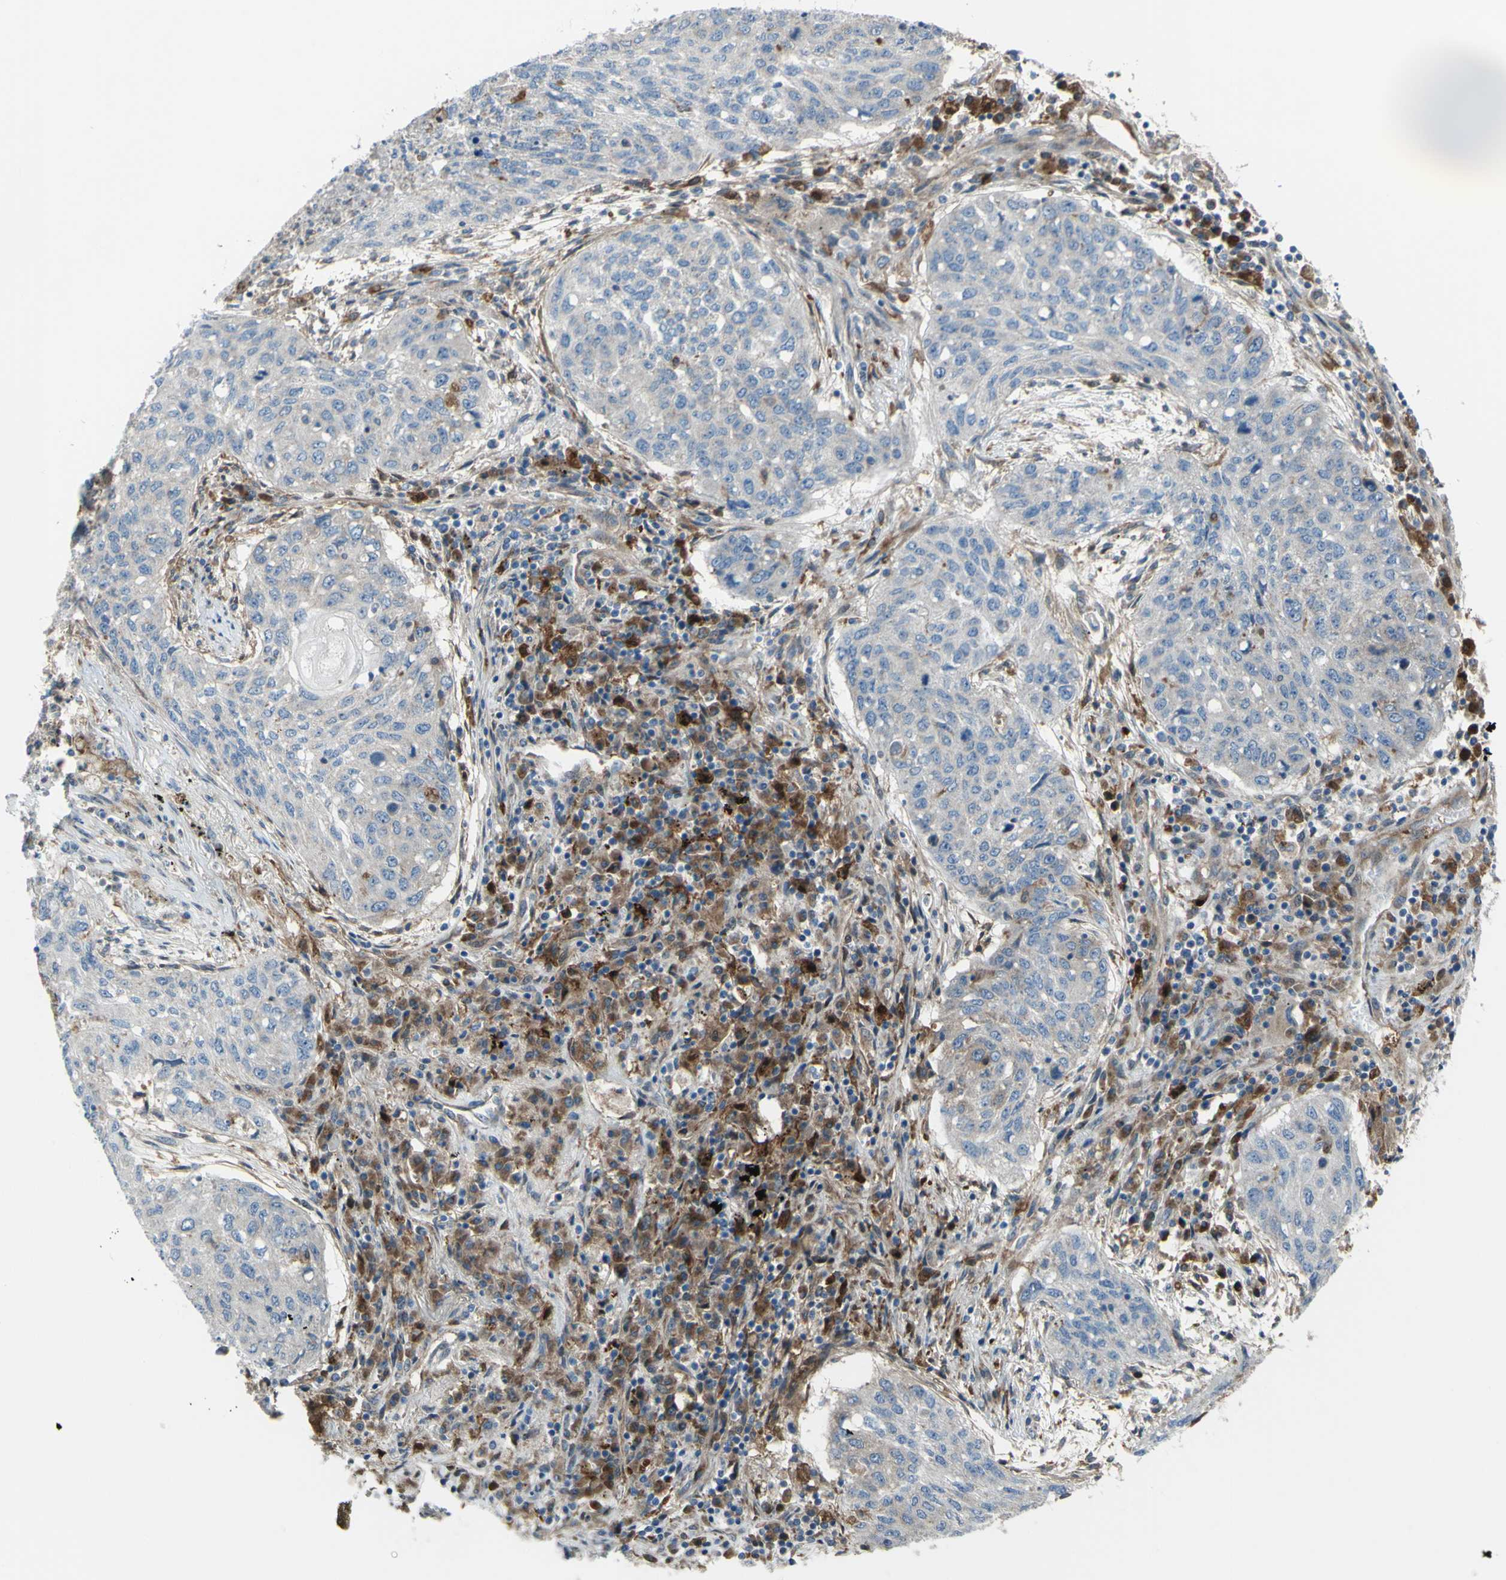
{"staining": {"intensity": "negative", "quantity": "none", "location": "none"}, "tissue": "lung cancer", "cell_type": "Tumor cells", "image_type": "cancer", "snomed": [{"axis": "morphology", "description": "Squamous cell carcinoma, NOS"}, {"axis": "topography", "description": "Lung"}], "caption": "Immunohistochemistry image of human squamous cell carcinoma (lung) stained for a protein (brown), which demonstrates no positivity in tumor cells.", "gene": "IGSF9B", "patient": {"sex": "female", "age": 63}}